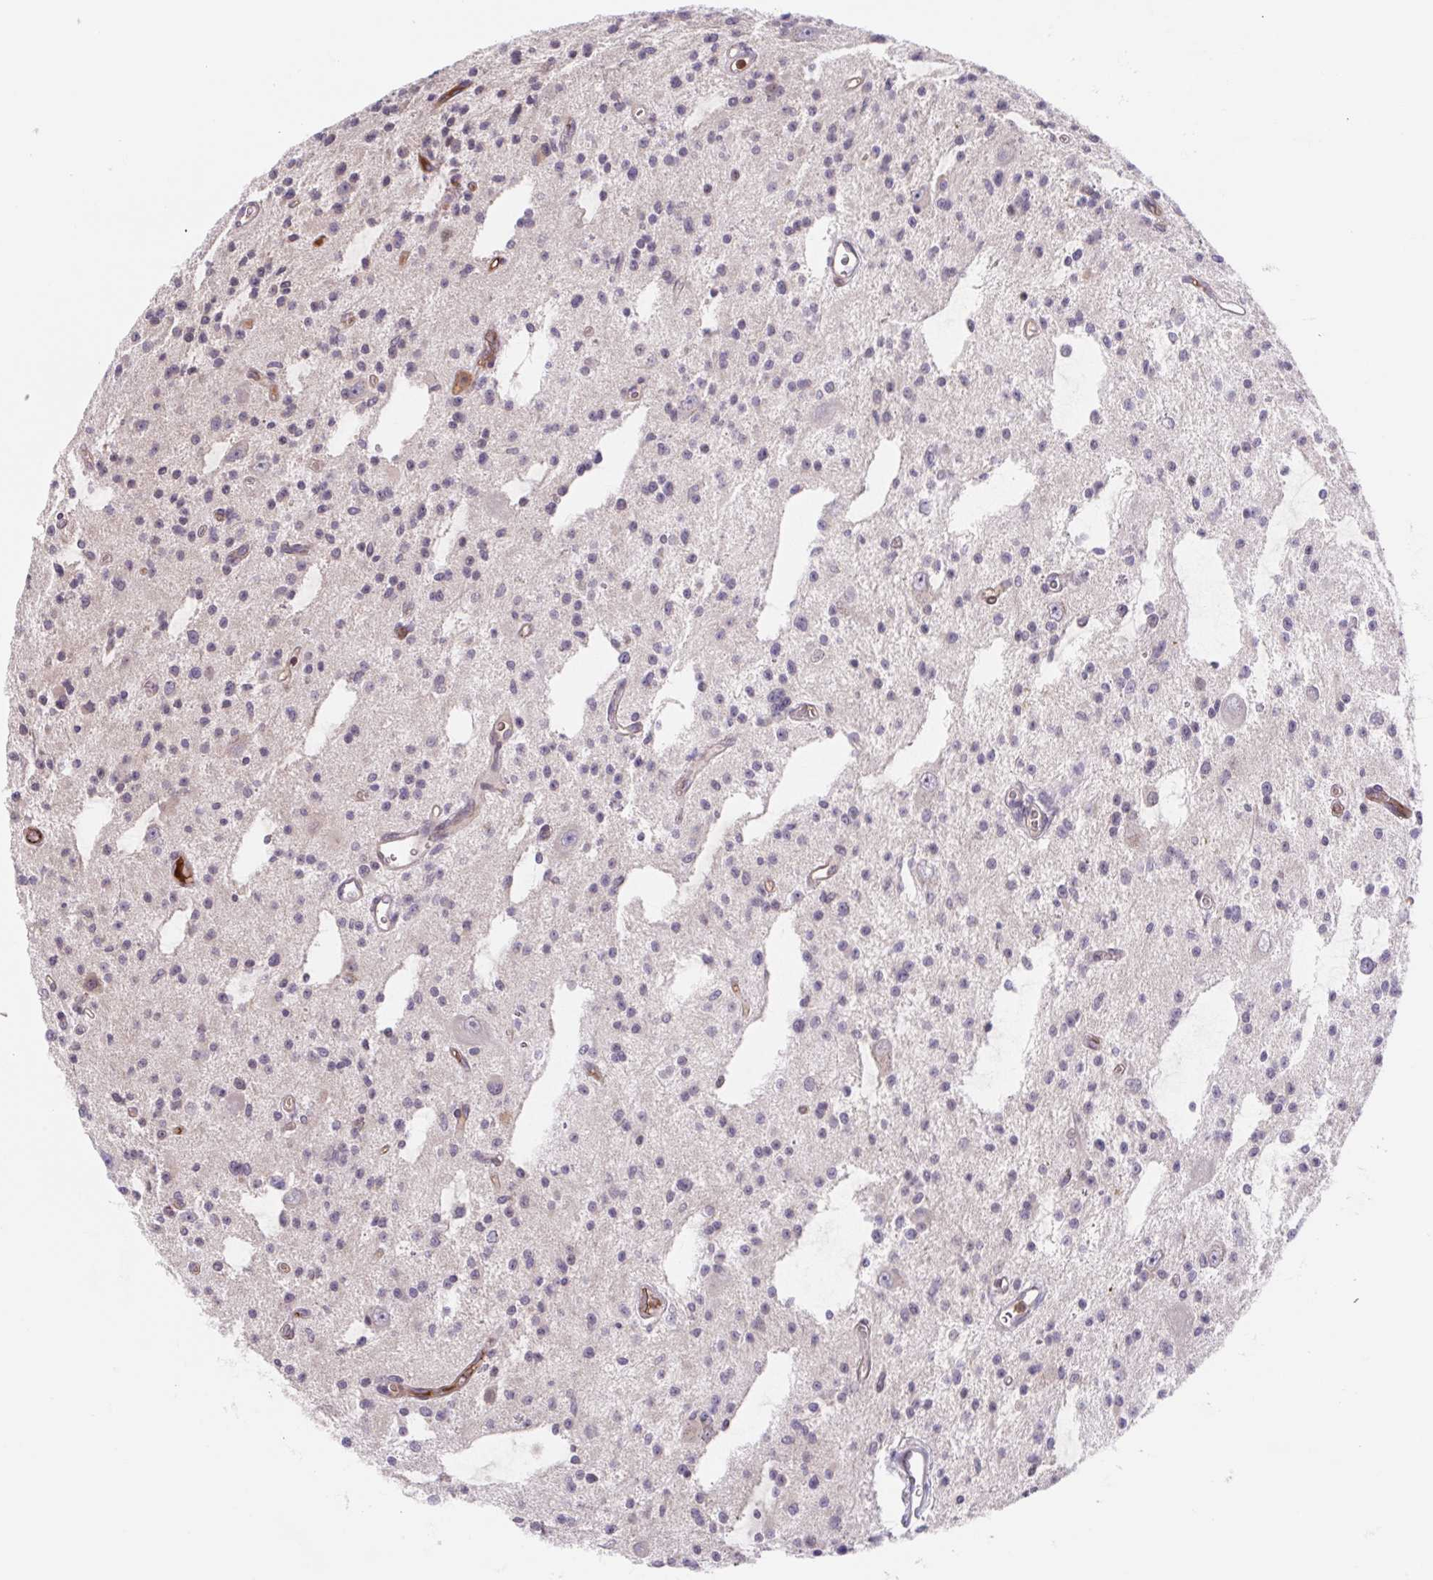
{"staining": {"intensity": "negative", "quantity": "none", "location": "none"}, "tissue": "glioma", "cell_type": "Tumor cells", "image_type": "cancer", "snomed": [{"axis": "morphology", "description": "Glioma, malignant, Low grade"}, {"axis": "topography", "description": "Brain"}], "caption": "This is an immunohistochemistry (IHC) histopathology image of human glioma. There is no staining in tumor cells.", "gene": "TPRG1", "patient": {"sex": "male", "age": 43}}